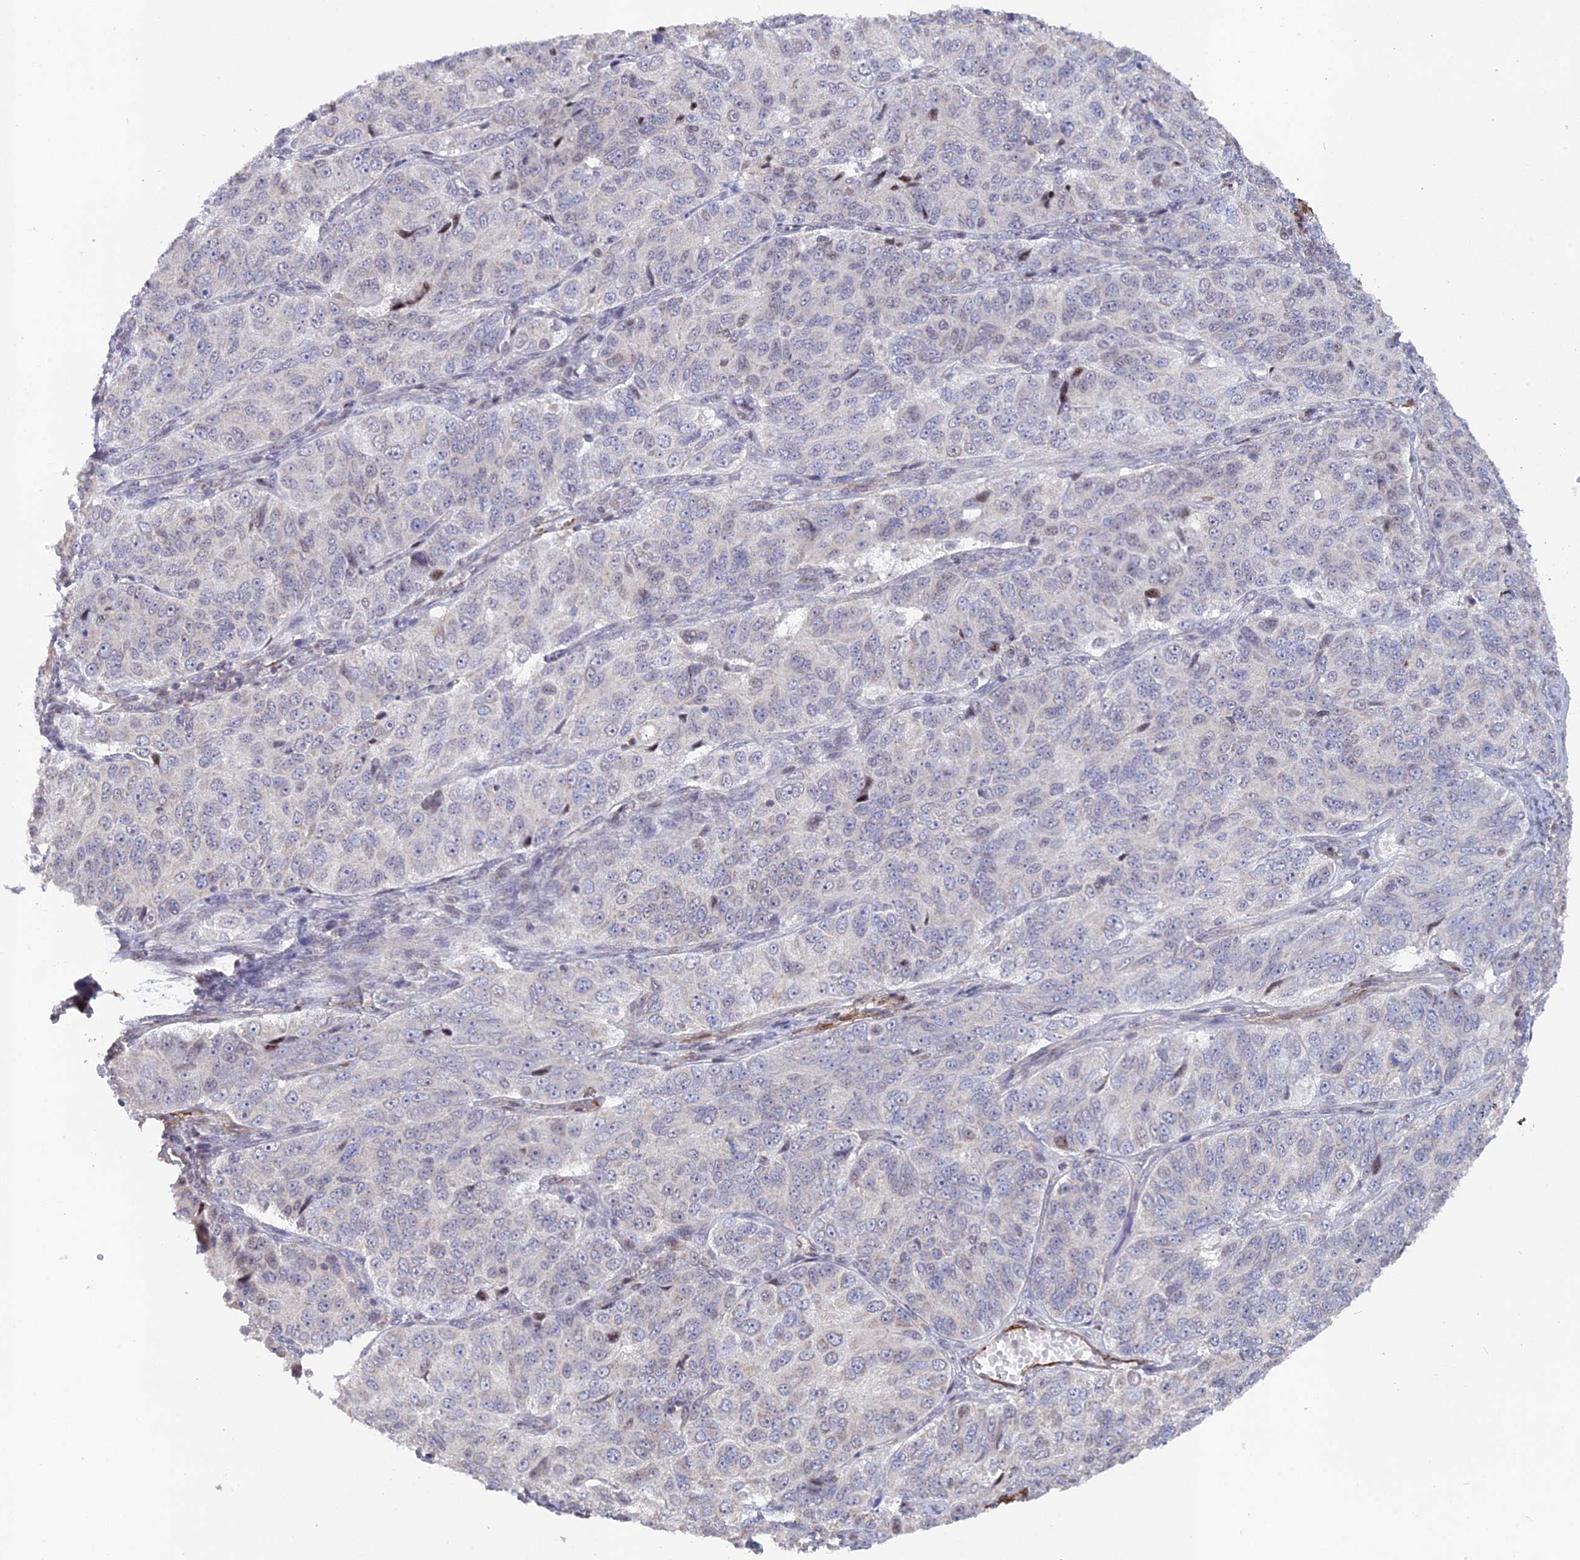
{"staining": {"intensity": "negative", "quantity": "none", "location": "none"}, "tissue": "ovarian cancer", "cell_type": "Tumor cells", "image_type": "cancer", "snomed": [{"axis": "morphology", "description": "Carcinoma, endometroid"}, {"axis": "topography", "description": "Ovary"}], "caption": "Tumor cells are negative for brown protein staining in ovarian cancer (endometroid carcinoma).", "gene": "CCDC154", "patient": {"sex": "female", "age": 51}}